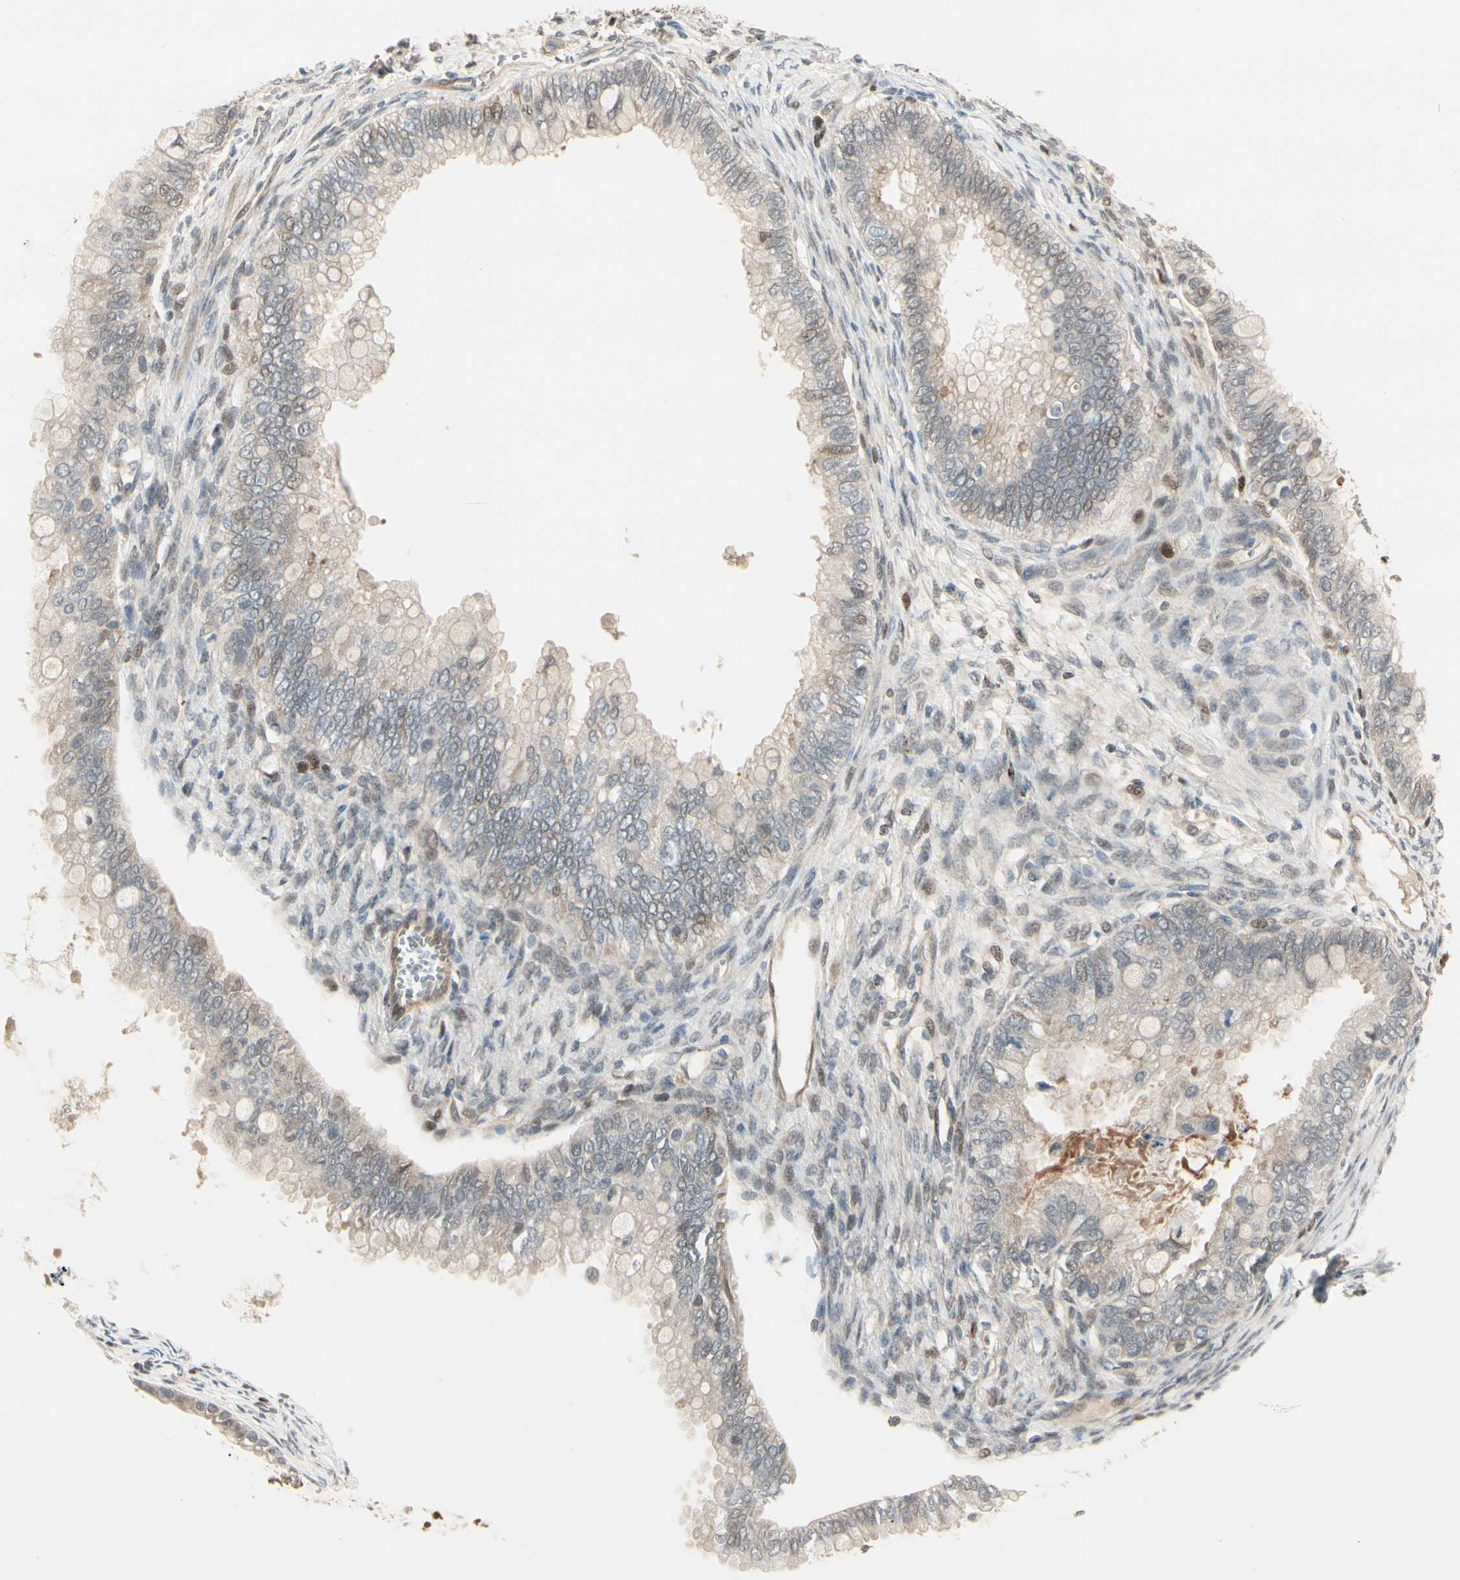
{"staining": {"intensity": "weak", "quantity": ">75%", "location": "cytoplasmic/membranous"}, "tissue": "ovarian cancer", "cell_type": "Tumor cells", "image_type": "cancer", "snomed": [{"axis": "morphology", "description": "Cystadenocarcinoma, mucinous, NOS"}, {"axis": "topography", "description": "Ovary"}], "caption": "A high-resolution image shows immunohistochemistry (IHC) staining of ovarian cancer (mucinous cystadenocarcinoma), which reveals weak cytoplasmic/membranous staining in about >75% of tumor cells.", "gene": "EVC", "patient": {"sex": "female", "age": 80}}